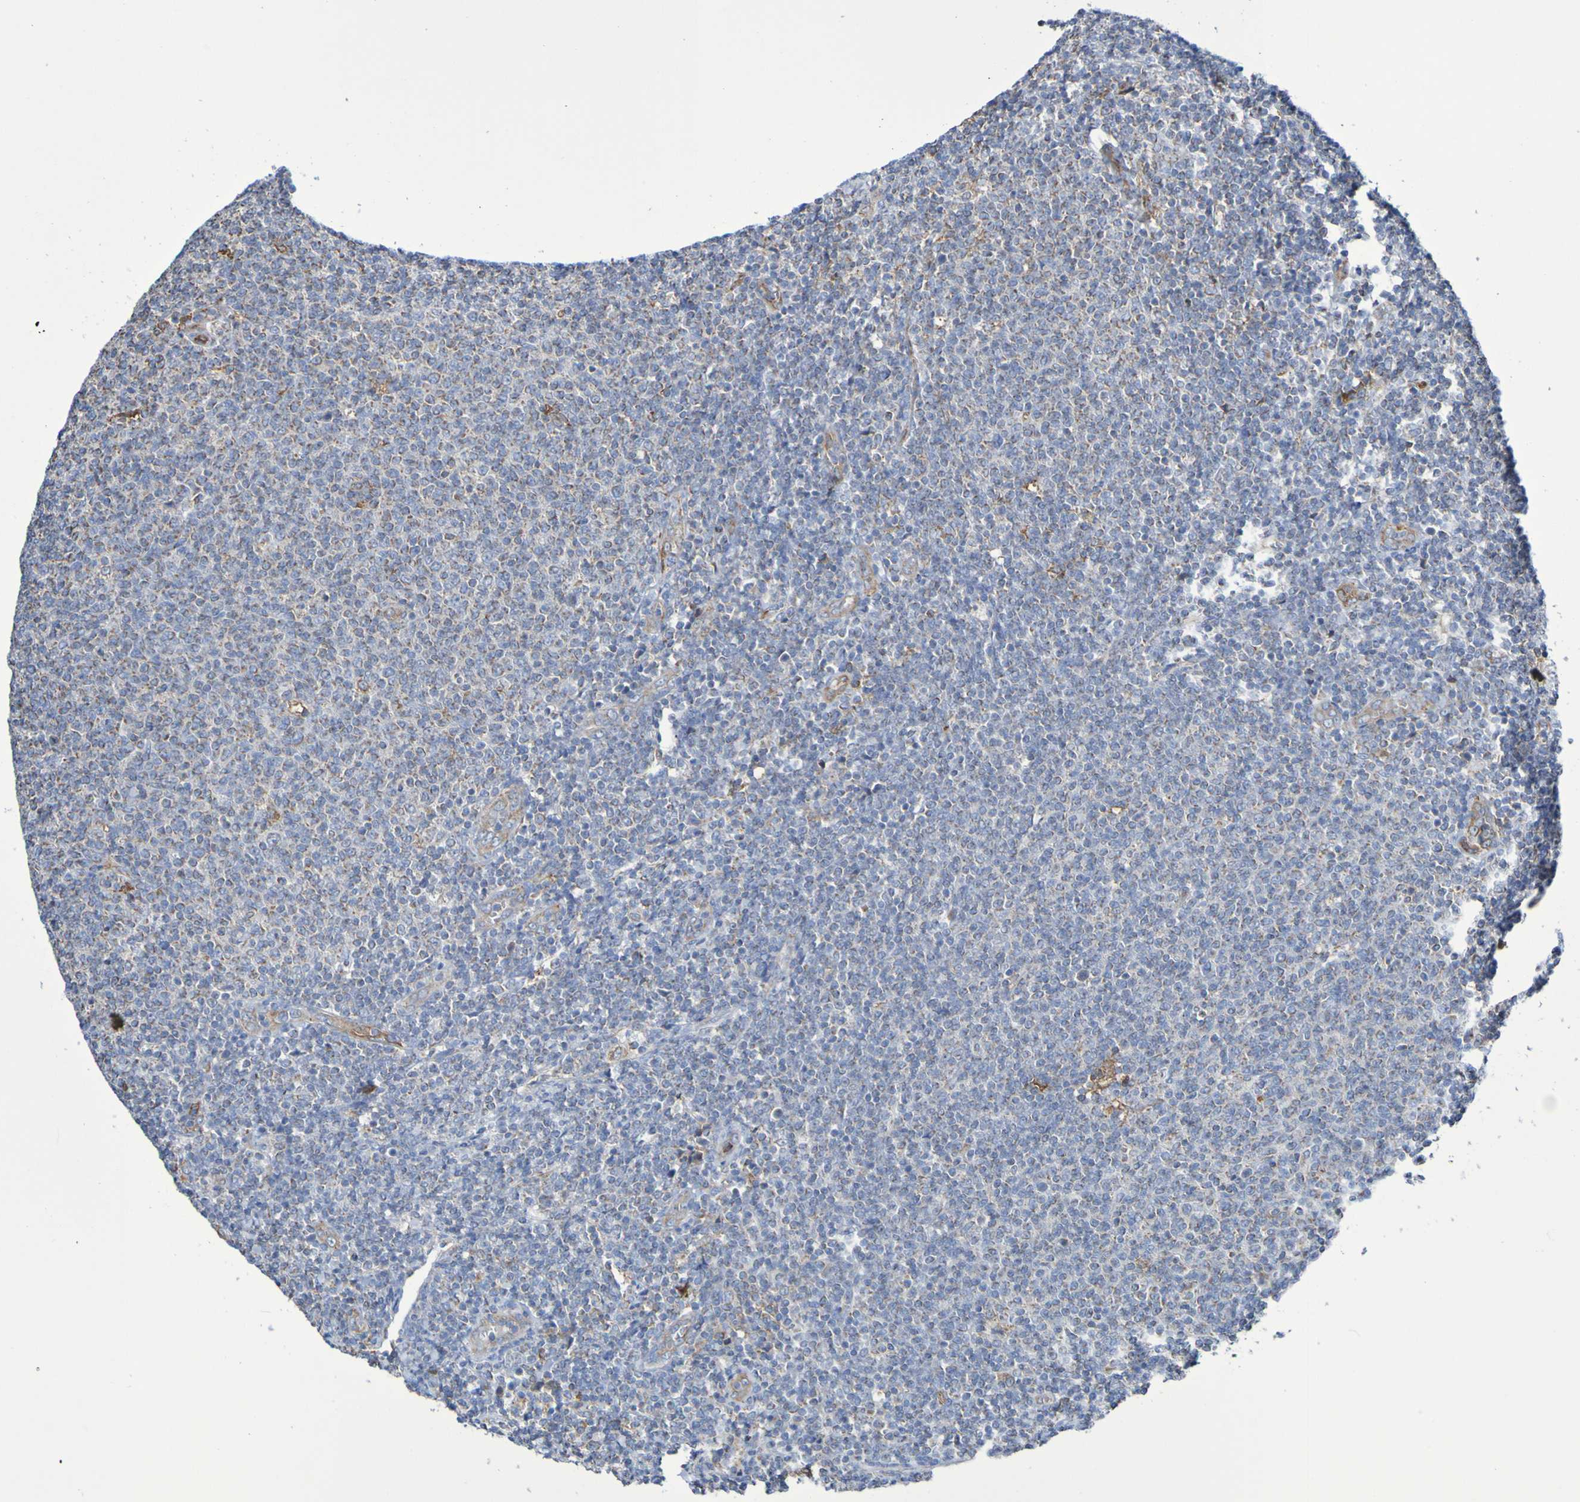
{"staining": {"intensity": "weak", "quantity": "25%-75%", "location": "cytoplasmic/membranous"}, "tissue": "lymphoma", "cell_type": "Tumor cells", "image_type": "cancer", "snomed": [{"axis": "morphology", "description": "Malignant lymphoma, non-Hodgkin's type, Low grade"}, {"axis": "topography", "description": "Lymph node"}], "caption": "Human low-grade malignant lymphoma, non-Hodgkin's type stained for a protein (brown) shows weak cytoplasmic/membranous positive expression in approximately 25%-75% of tumor cells.", "gene": "CNTN2", "patient": {"sex": "male", "age": 66}}